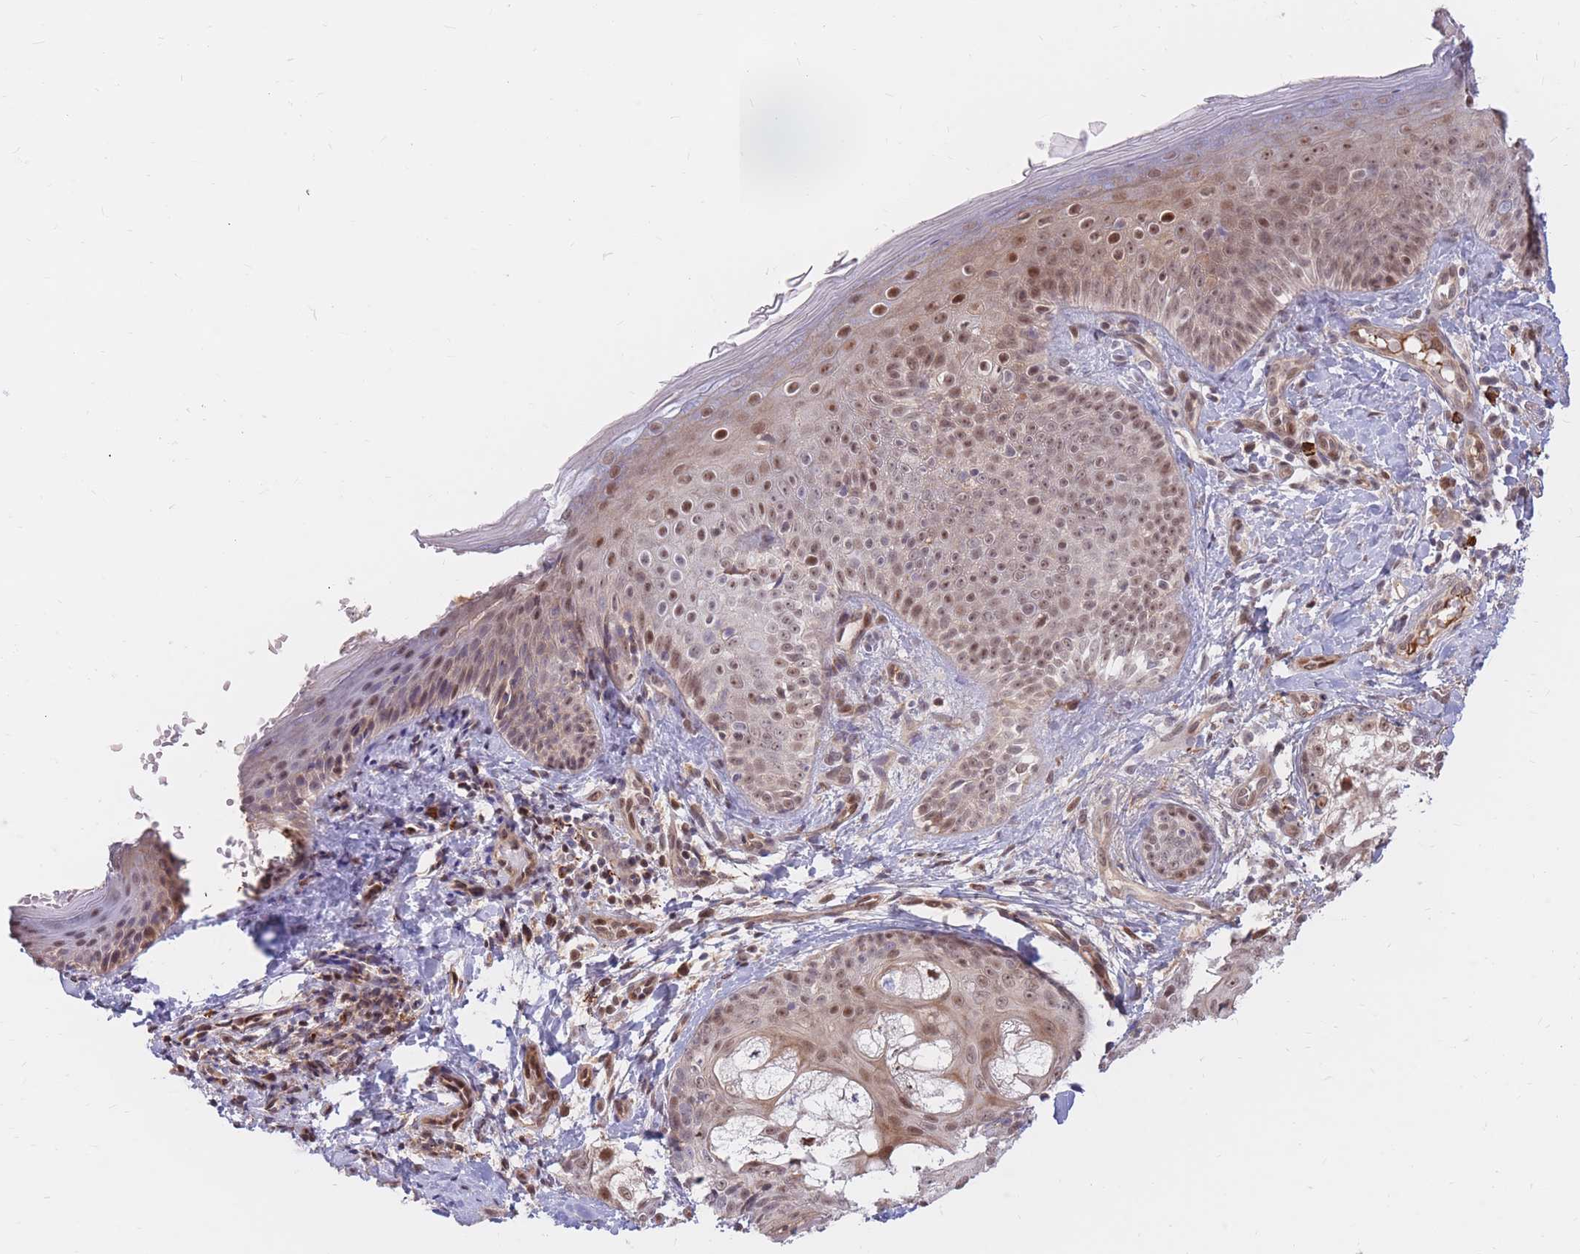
{"staining": {"intensity": "moderate", "quantity": ">75%", "location": "nuclear"}, "tissue": "skin", "cell_type": "Fibroblasts", "image_type": "normal", "snomed": [{"axis": "morphology", "description": "Normal tissue, NOS"}, {"axis": "topography", "description": "Skin"}], "caption": "Benign skin exhibits moderate nuclear staining in about >75% of fibroblasts, visualized by immunohistochemistry. The staining was performed using DAB (3,3'-diaminobenzidine) to visualize the protein expression in brown, while the nuclei were stained in blue with hematoxylin (Magnification: 20x).", "gene": "ERICH6B", "patient": {"sex": "male", "age": 57}}